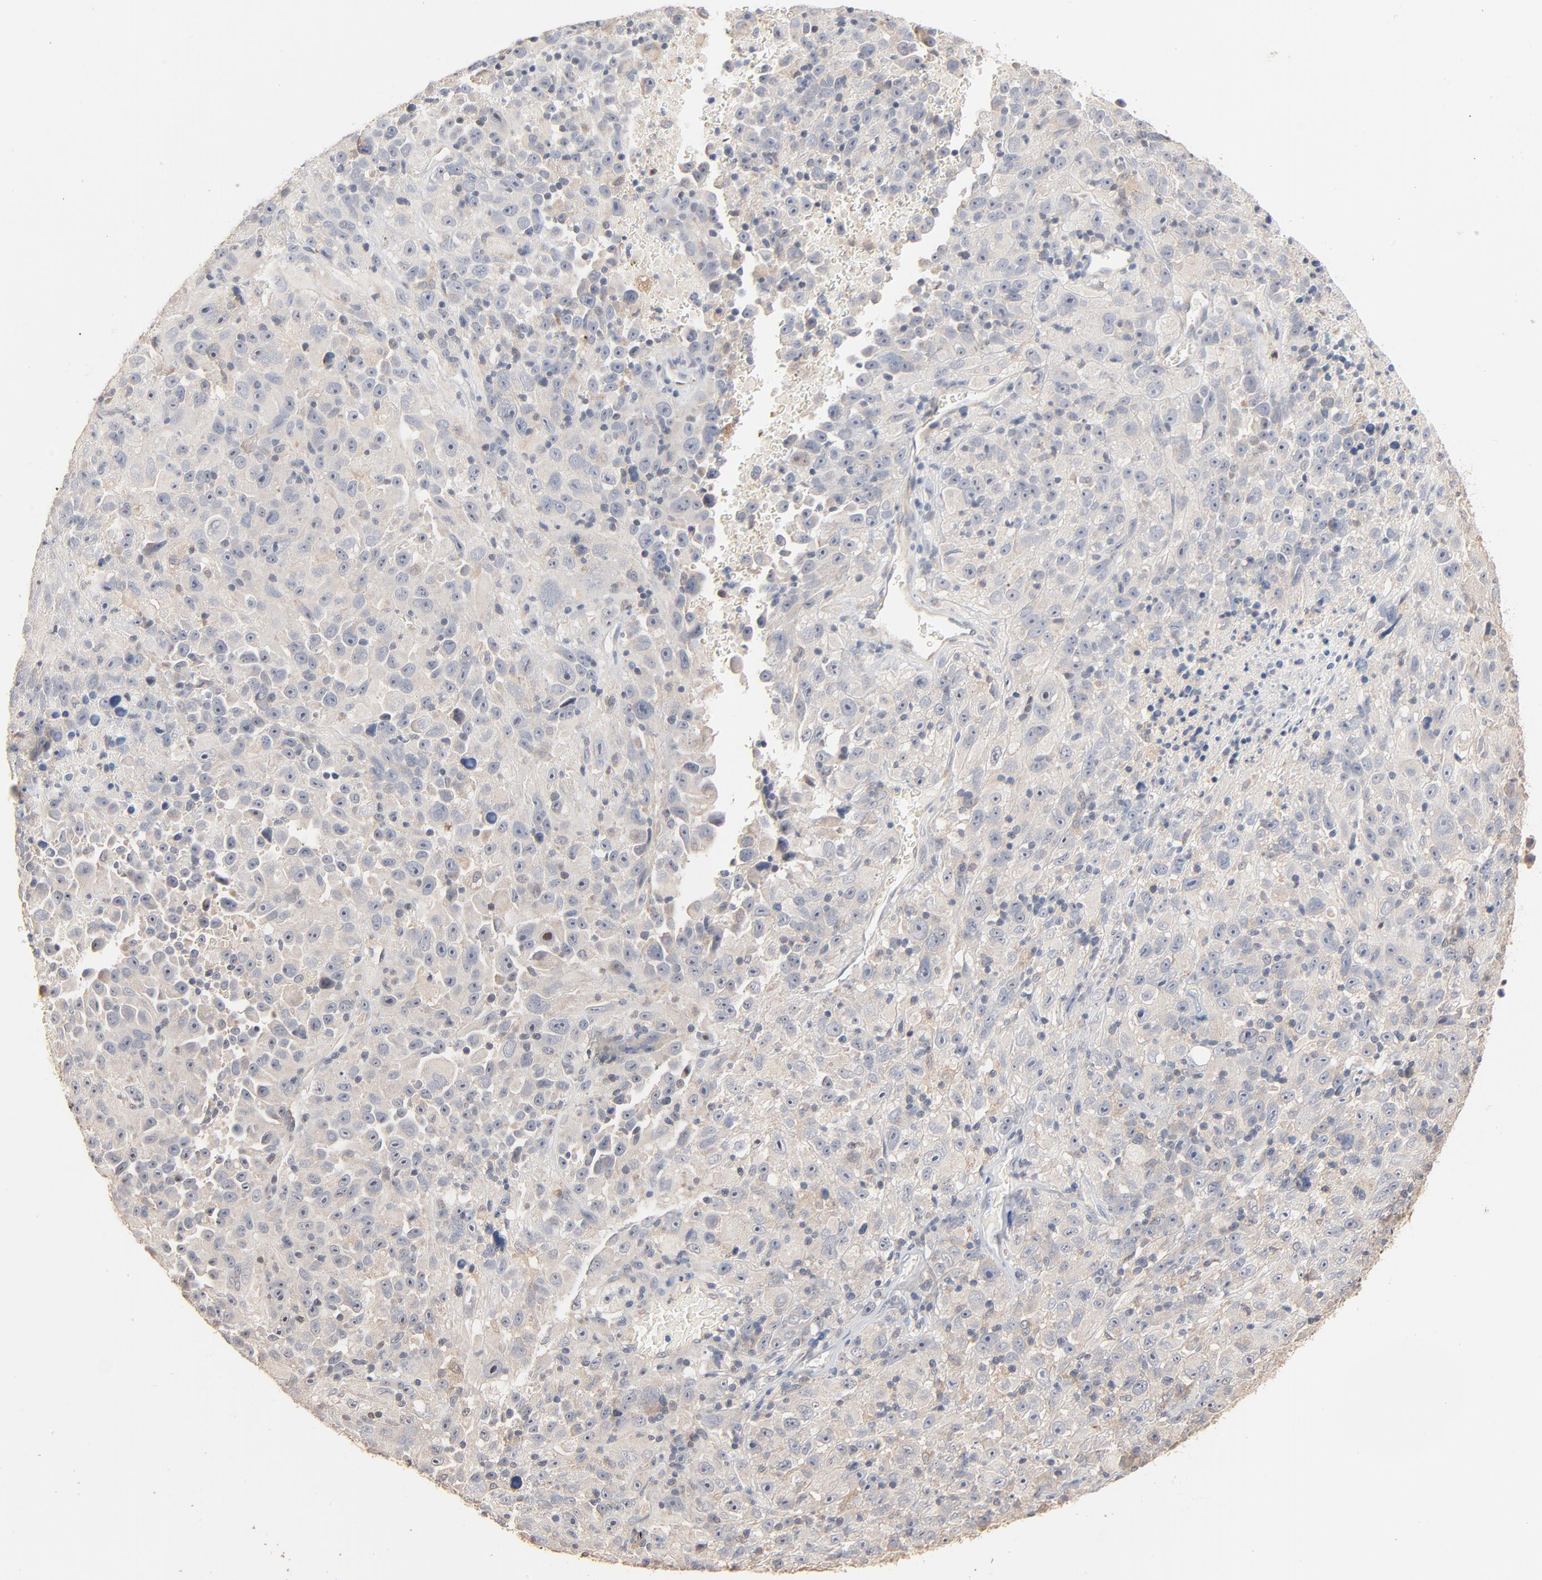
{"staining": {"intensity": "negative", "quantity": "none", "location": "none"}, "tissue": "melanoma", "cell_type": "Tumor cells", "image_type": "cancer", "snomed": [{"axis": "morphology", "description": "Malignant melanoma, Metastatic site"}, {"axis": "topography", "description": "Cerebral cortex"}], "caption": "This is a photomicrograph of immunohistochemistry (IHC) staining of malignant melanoma (metastatic site), which shows no positivity in tumor cells.", "gene": "ZDHHC8", "patient": {"sex": "female", "age": 52}}